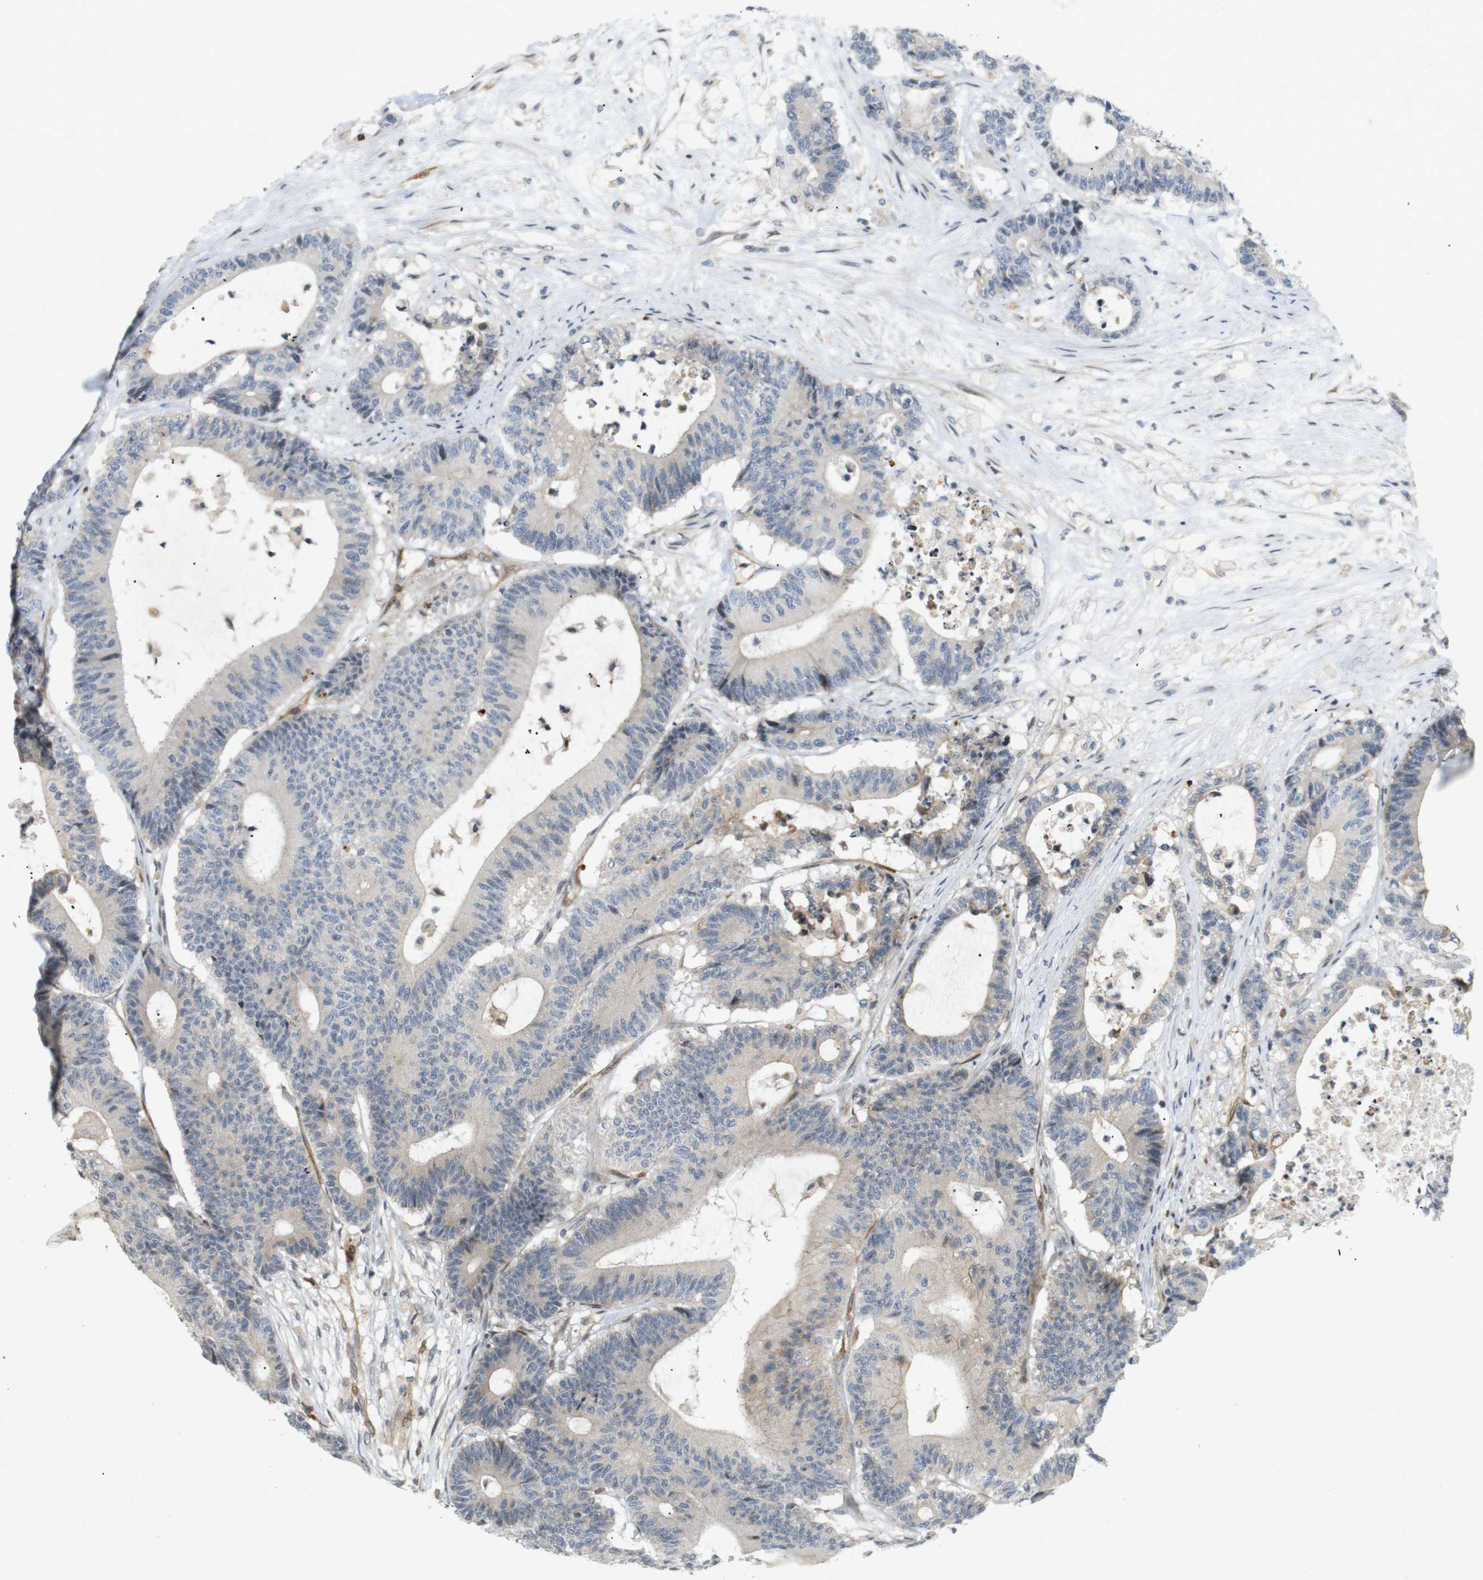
{"staining": {"intensity": "weak", "quantity": "<25%", "location": "cytoplasmic/membranous"}, "tissue": "colorectal cancer", "cell_type": "Tumor cells", "image_type": "cancer", "snomed": [{"axis": "morphology", "description": "Adenocarcinoma, NOS"}, {"axis": "topography", "description": "Colon"}], "caption": "Immunohistochemistry (IHC) histopathology image of neoplastic tissue: adenocarcinoma (colorectal) stained with DAB demonstrates no significant protein staining in tumor cells. (DAB (3,3'-diaminobenzidine) immunohistochemistry visualized using brightfield microscopy, high magnification).", "gene": "PPP1R14A", "patient": {"sex": "female", "age": 84}}